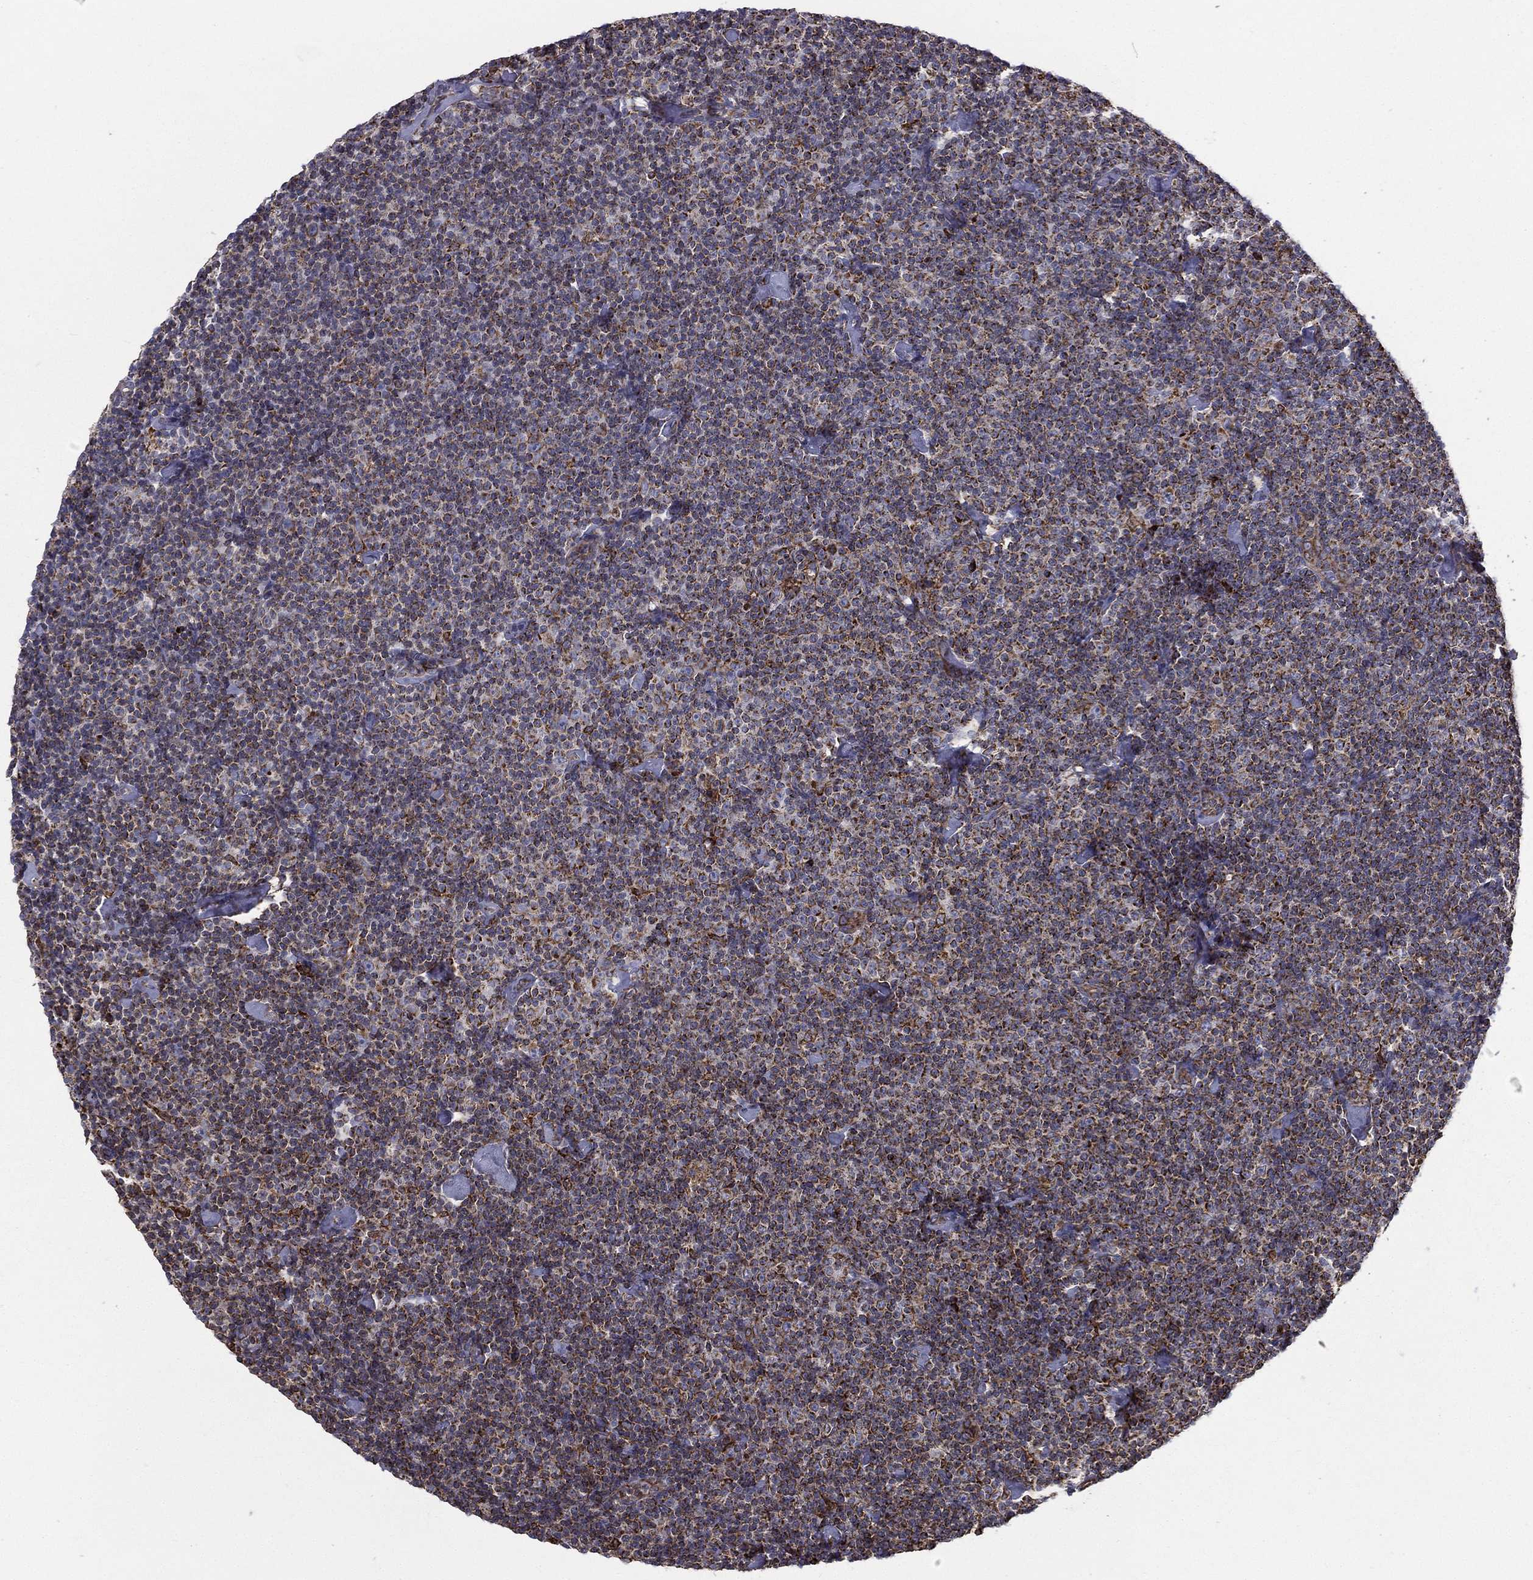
{"staining": {"intensity": "moderate", "quantity": "25%-75%", "location": "cytoplasmic/membranous"}, "tissue": "lymphoma", "cell_type": "Tumor cells", "image_type": "cancer", "snomed": [{"axis": "morphology", "description": "Malignant lymphoma, non-Hodgkin's type, Low grade"}, {"axis": "topography", "description": "Lymph node"}], "caption": "Lymphoma was stained to show a protein in brown. There is medium levels of moderate cytoplasmic/membranous expression in approximately 25%-75% of tumor cells. The staining was performed using DAB, with brown indicating positive protein expression. Nuclei are stained blue with hematoxylin.", "gene": "MT-CYB", "patient": {"sex": "male", "age": 81}}